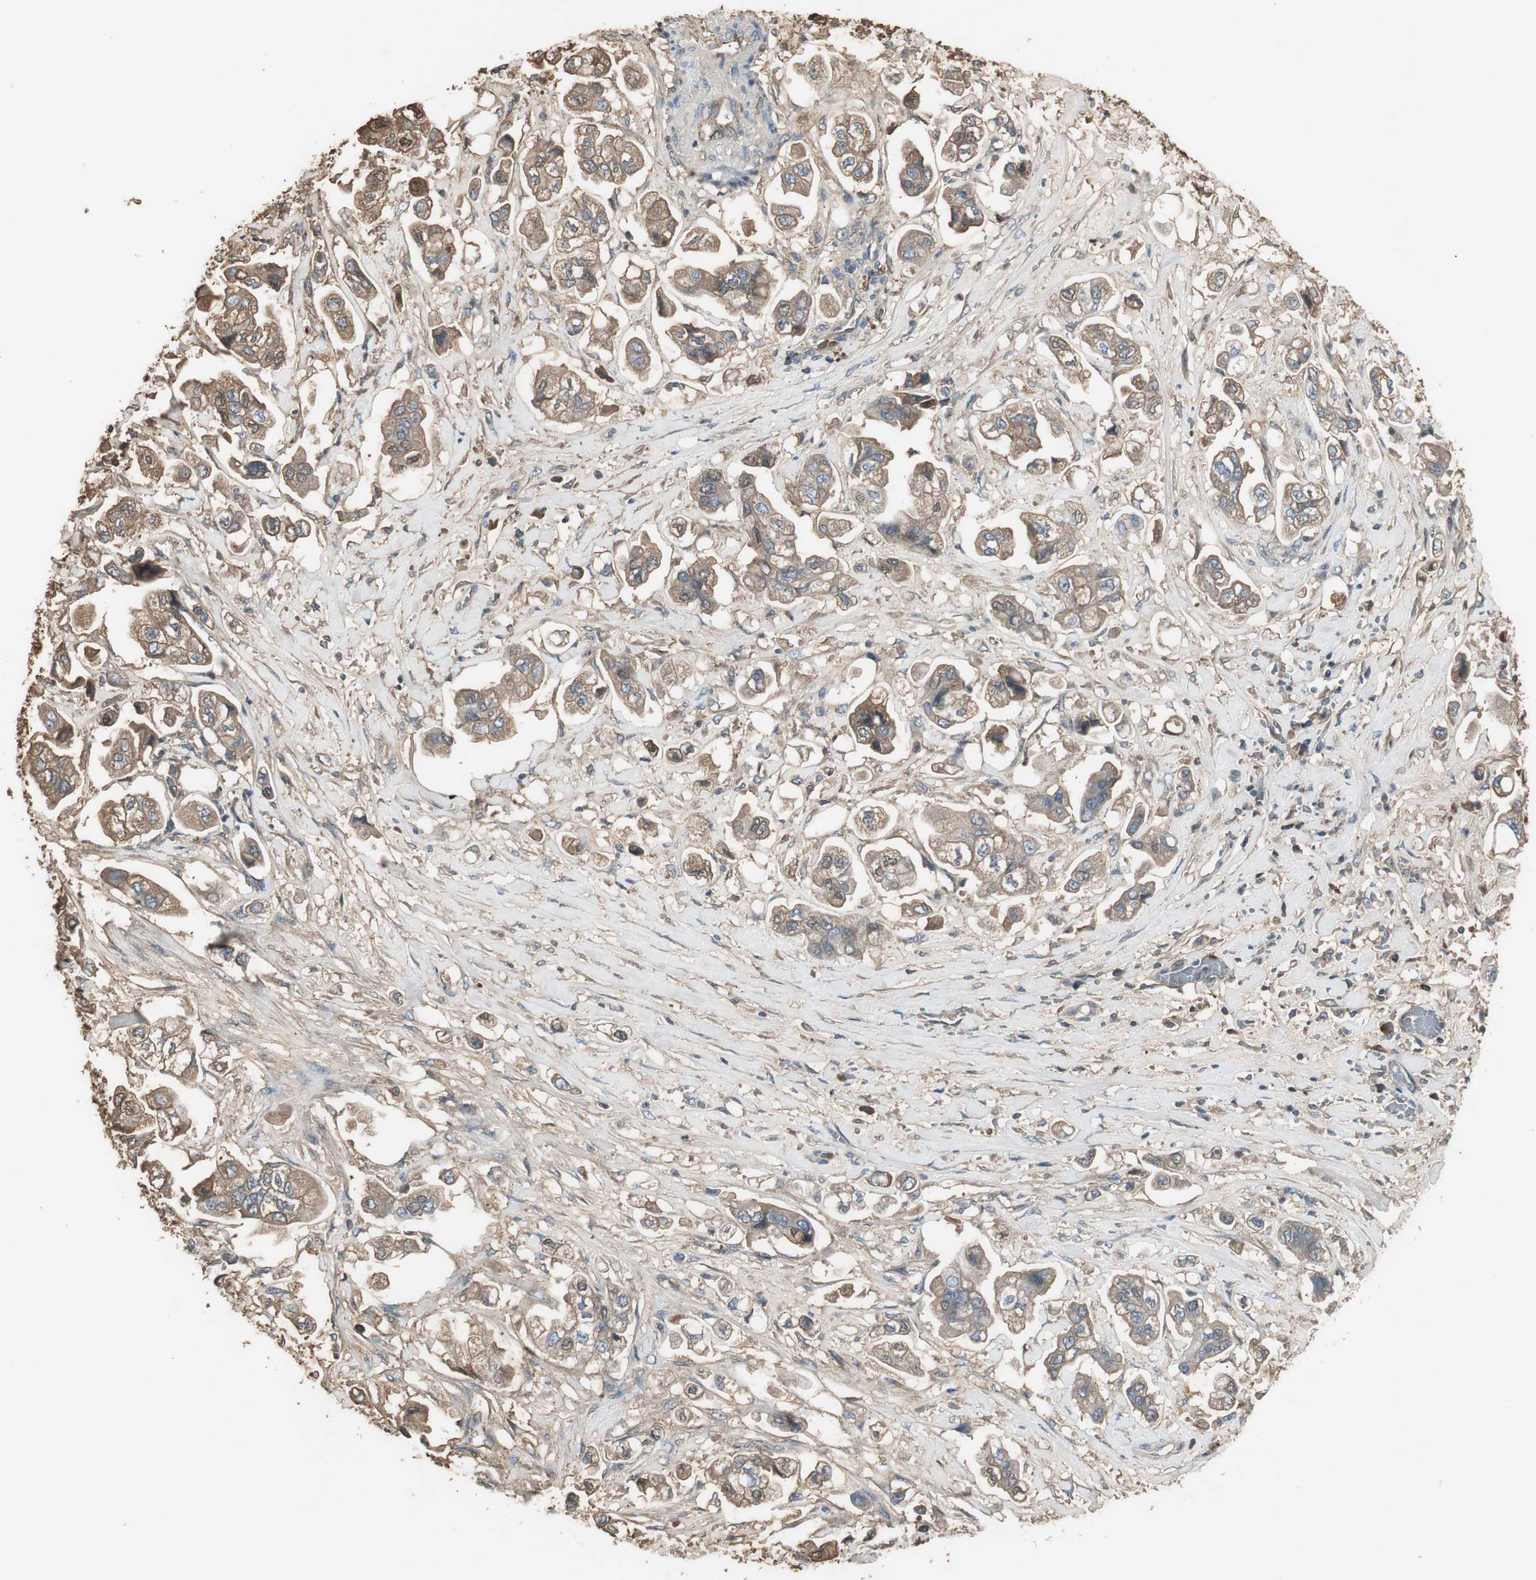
{"staining": {"intensity": "moderate", "quantity": ">75%", "location": "cytoplasmic/membranous"}, "tissue": "stomach cancer", "cell_type": "Tumor cells", "image_type": "cancer", "snomed": [{"axis": "morphology", "description": "Adenocarcinoma, NOS"}, {"axis": "topography", "description": "Stomach"}], "caption": "About >75% of tumor cells in stomach cancer show moderate cytoplasmic/membranous protein staining as visualized by brown immunohistochemical staining.", "gene": "MMP14", "patient": {"sex": "male", "age": 62}}